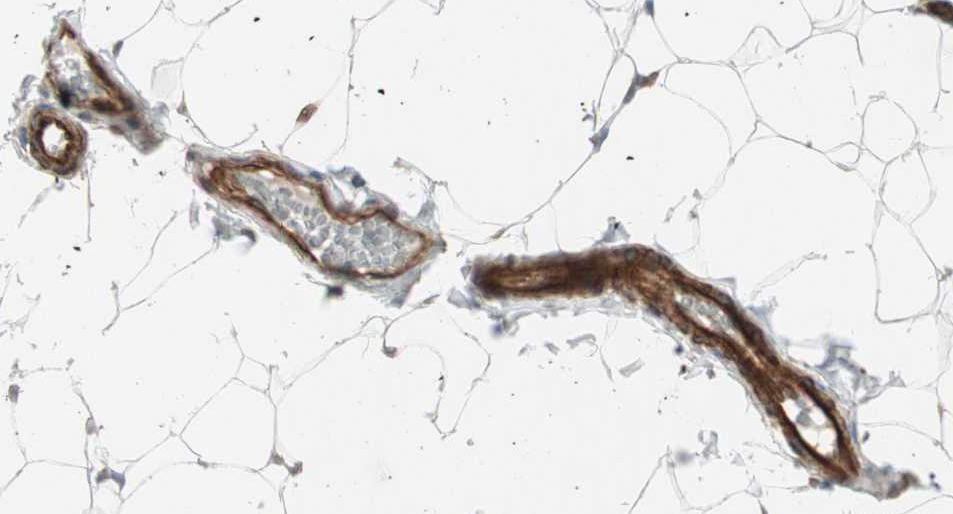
{"staining": {"intensity": "strong", "quantity": "25%-75%", "location": "cytoplasmic/membranous"}, "tissue": "adipose tissue", "cell_type": "Adipocytes", "image_type": "normal", "snomed": [{"axis": "morphology", "description": "Normal tissue, NOS"}, {"axis": "topography", "description": "Soft tissue"}], "caption": "Immunohistochemistry of unremarkable adipose tissue exhibits high levels of strong cytoplasmic/membranous expression in about 25%-75% of adipocytes.", "gene": "TCTA", "patient": {"sex": "male", "age": 26}}